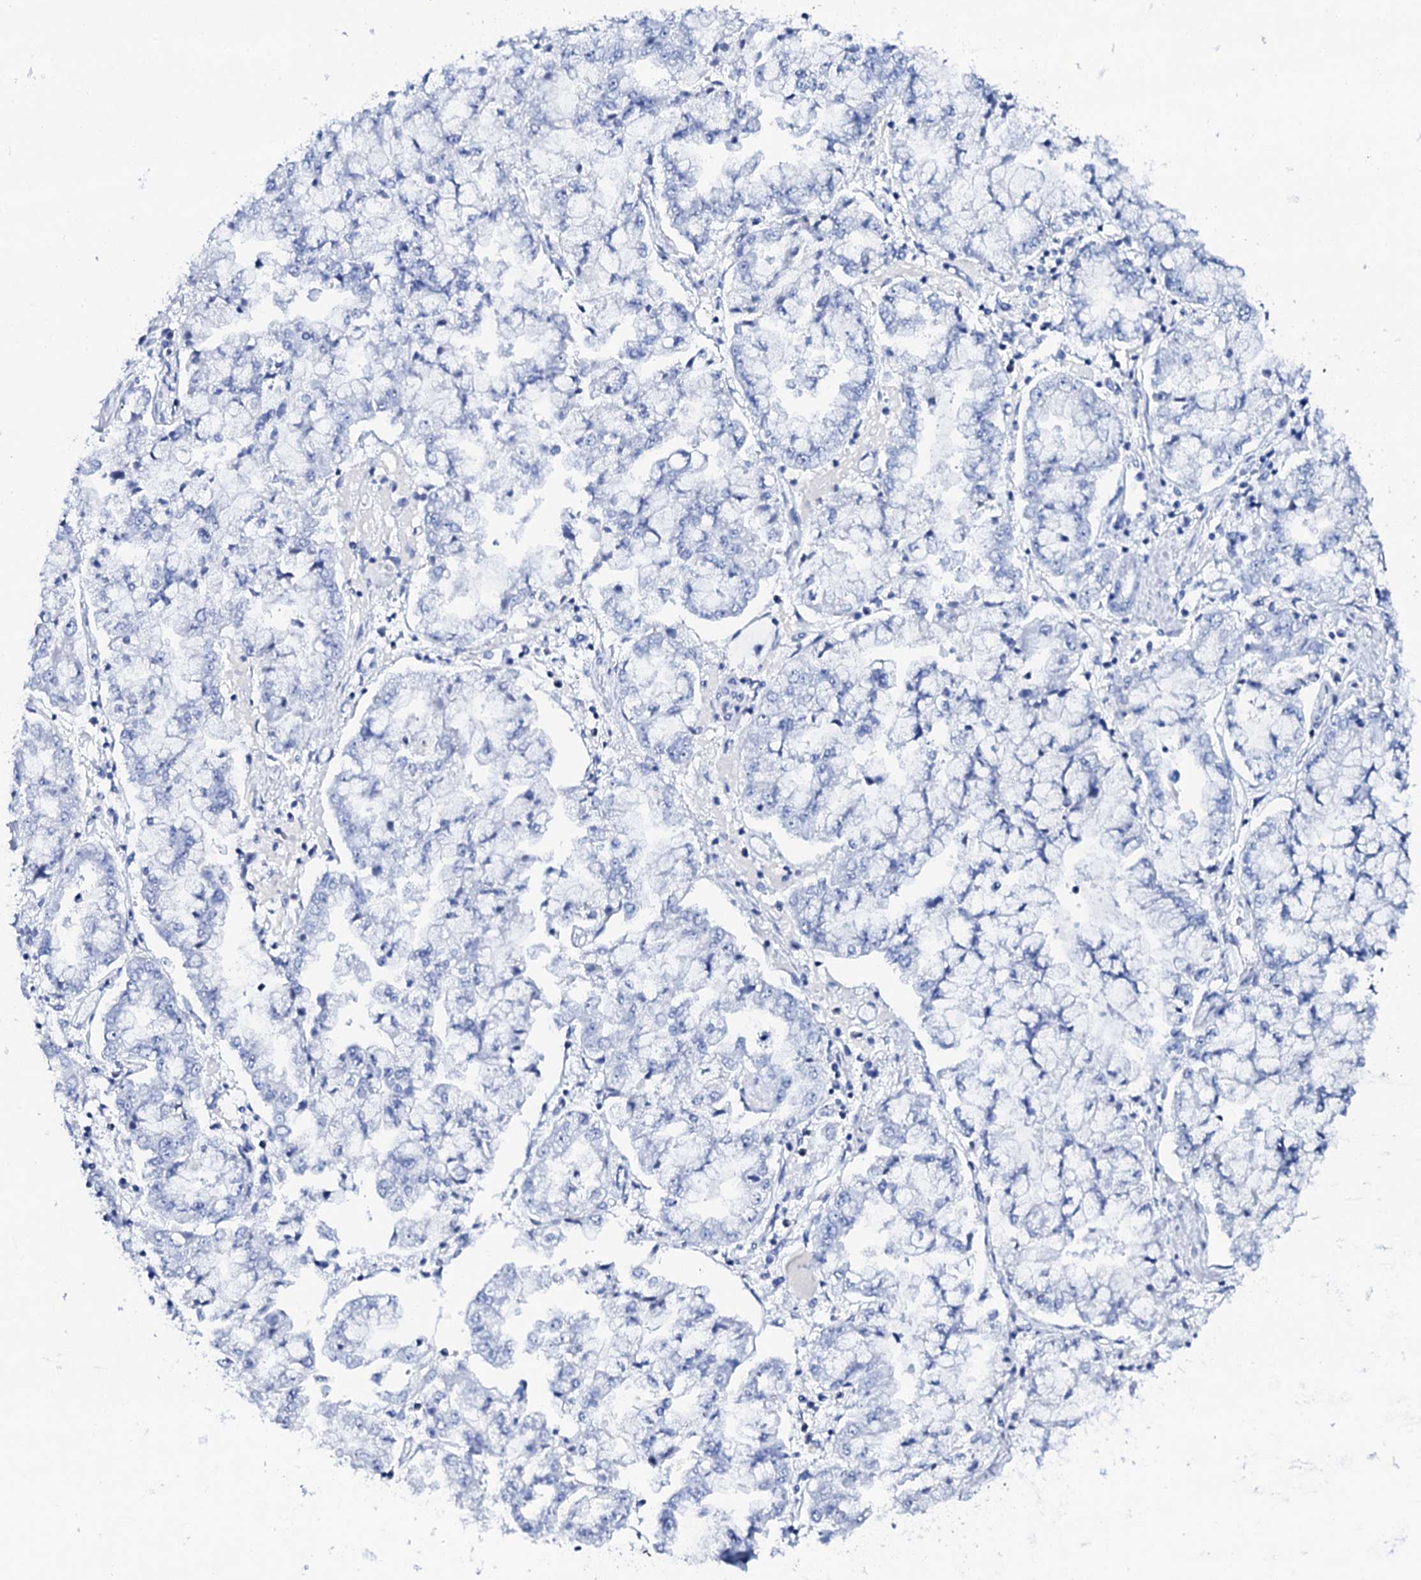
{"staining": {"intensity": "negative", "quantity": "none", "location": "none"}, "tissue": "stomach cancer", "cell_type": "Tumor cells", "image_type": "cancer", "snomed": [{"axis": "morphology", "description": "Adenocarcinoma, NOS"}, {"axis": "topography", "description": "Stomach"}], "caption": "There is no significant staining in tumor cells of adenocarcinoma (stomach).", "gene": "FBXL16", "patient": {"sex": "male", "age": 76}}